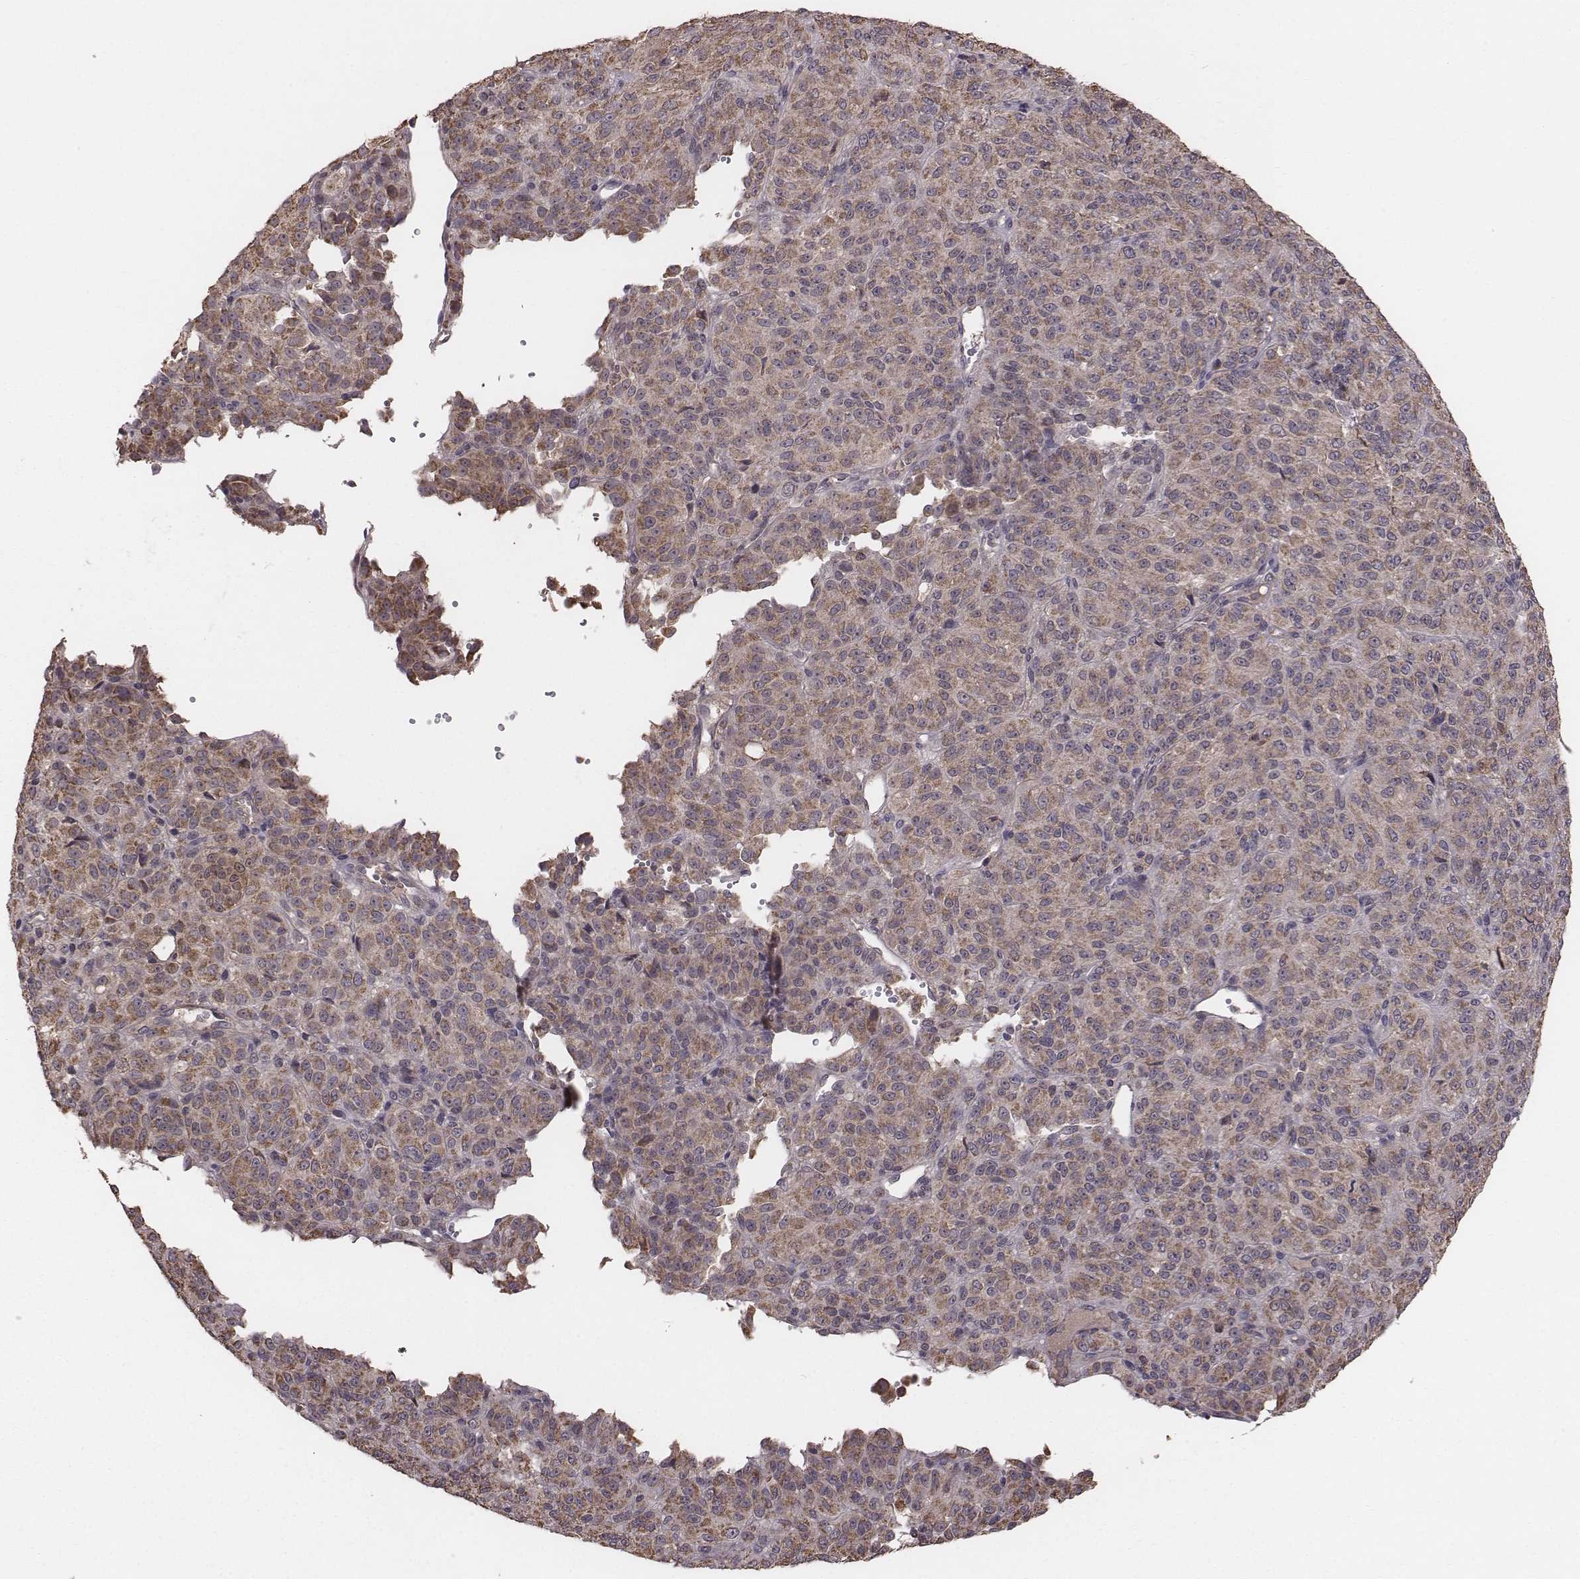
{"staining": {"intensity": "moderate", "quantity": ">75%", "location": "cytoplasmic/membranous"}, "tissue": "melanoma", "cell_type": "Tumor cells", "image_type": "cancer", "snomed": [{"axis": "morphology", "description": "Malignant melanoma, Metastatic site"}, {"axis": "topography", "description": "Brain"}], "caption": "A medium amount of moderate cytoplasmic/membranous expression is identified in about >75% of tumor cells in malignant melanoma (metastatic site) tissue.", "gene": "PDCD2L", "patient": {"sex": "female", "age": 56}}